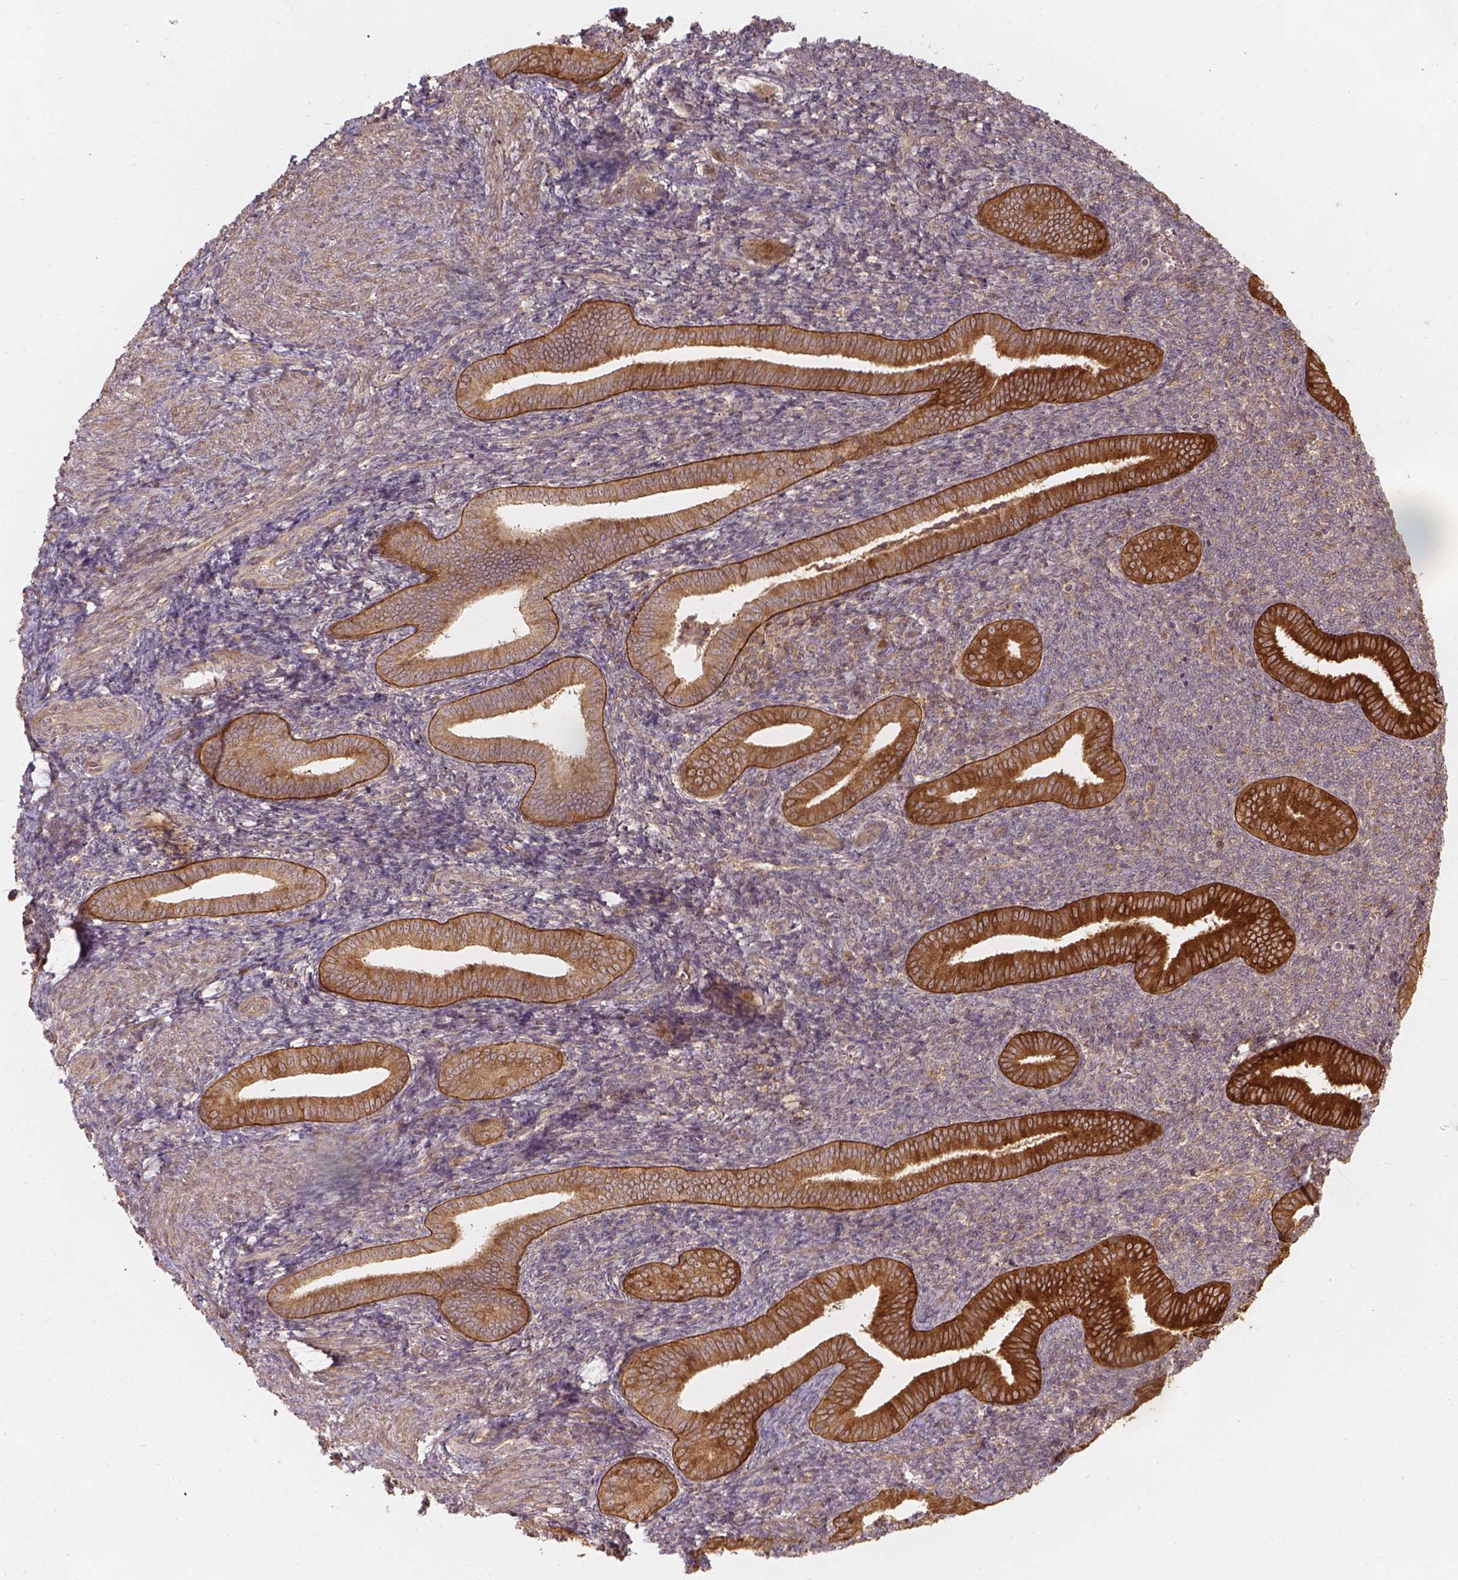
{"staining": {"intensity": "weak", "quantity": ">75%", "location": "cytoplasmic/membranous"}, "tissue": "endometrium", "cell_type": "Cells in endometrial stroma", "image_type": "normal", "snomed": [{"axis": "morphology", "description": "Normal tissue, NOS"}, {"axis": "topography", "description": "Endometrium"}], "caption": "Immunohistochemistry (IHC) (DAB (3,3'-diaminobenzidine)) staining of benign human endometrium displays weak cytoplasmic/membranous protein expression in approximately >75% of cells in endometrial stroma.", "gene": "XPR1", "patient": {"sex": "female", "age": 25}}